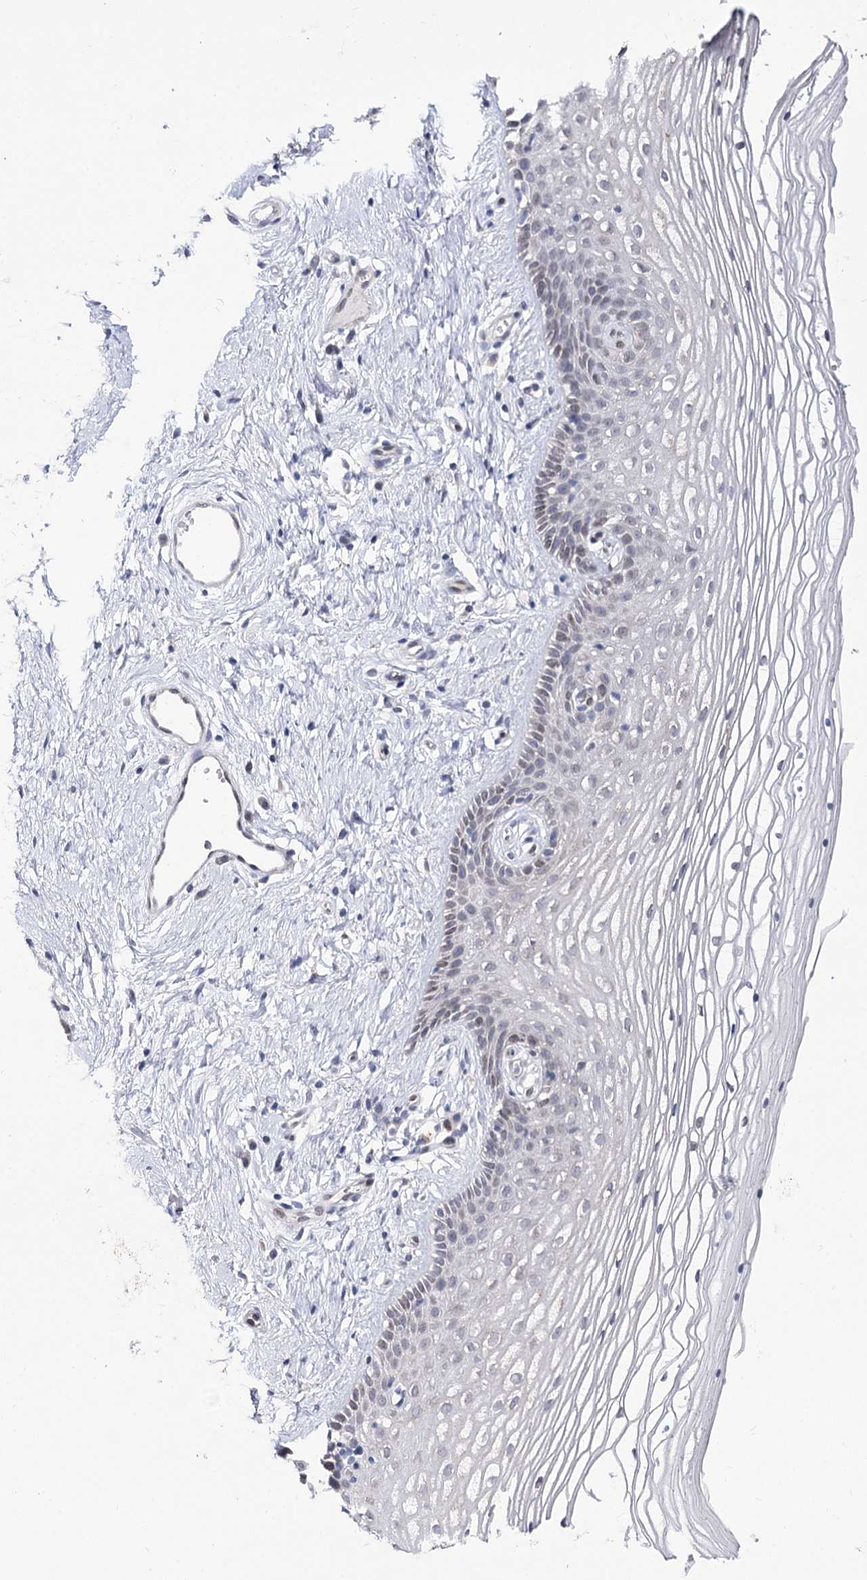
{"staining": {"intensity": "weak", "quantity": "<25%", "location": "cytoplasmic/membranous,nuclear"}, "tissue": "vagina", "cell_type": "Squamous epithelial cells", "image_type": "normal", "snomed": [{"axis": "morphology", "description": "Normal tissue, NOS"}, {"axis": "topography", "description": "Vagina"}], "caption": "This is a micrograph of immunohistochemistry staining of benign vagina, which shows no positivity in squamous epithelial cells. (Stains: DAB (3,3'-diaminobenzidine) IHC with hematoxylin counter stain, Microscopy: brightfield microscopy at high magnification).", "gene": "TMEM201", "patient": {"sex": "female", "age": 46}}